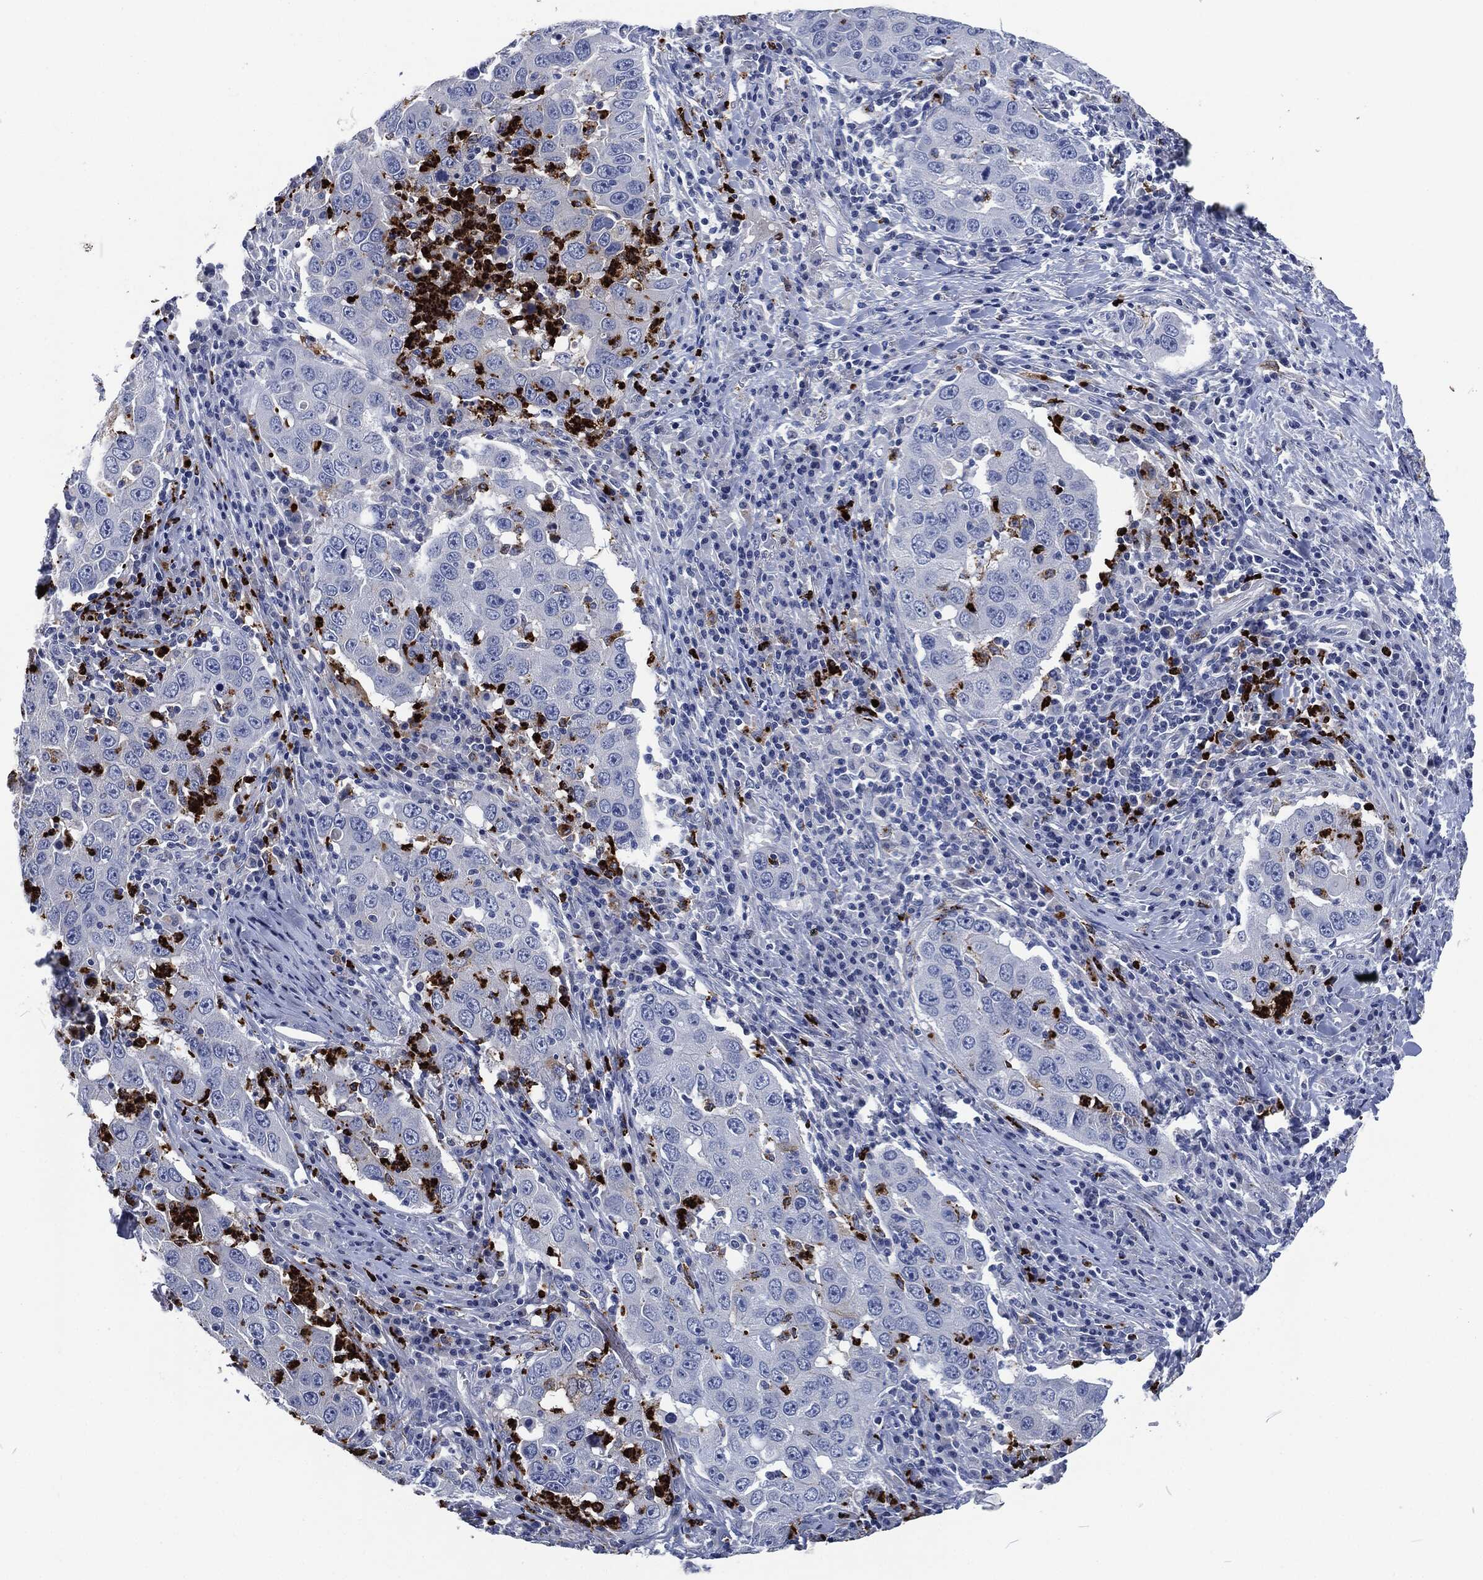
{"staining": {"intensity": "negative", "quantity": "none", "location": "none"}, "tissue": "lung cancer", "cell_type": "Tumor cells", "image_type": "cancer", "snomed": [{"axis": "morphology", "description": "Adenocarcinoma, NOS"}, {"axis": "topography", "description": "Lung"}], "caption": "Protein analysis of lung adenocarcinoma shows no significant staining in tumor cells.", "gene": "MPO", "patient": {"sex": "male", "age": 73}}